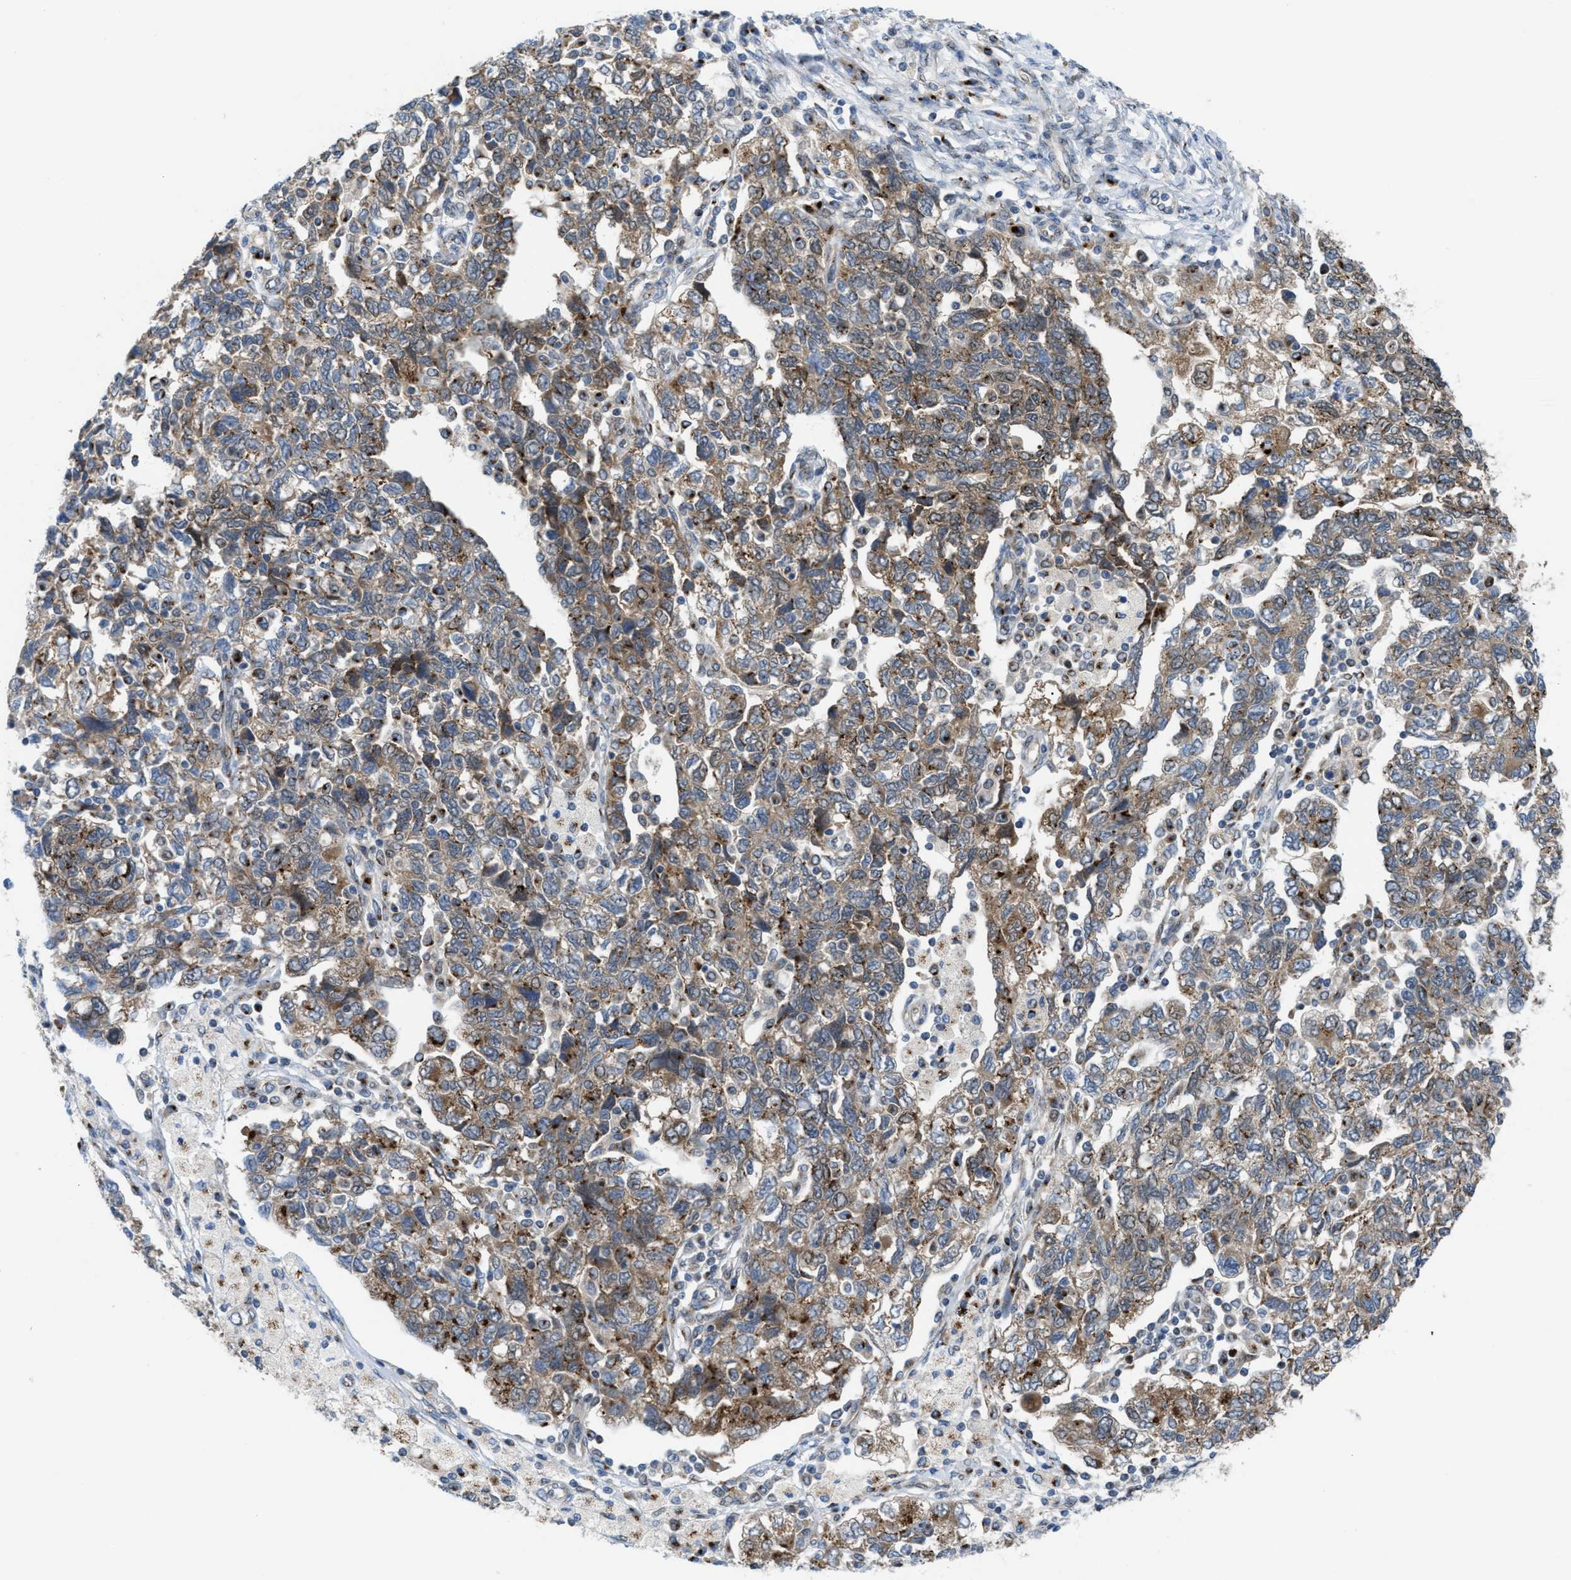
{"staining": {"intensity": "weak", "quantity": ">75%", "location": "cytoplasmic/membranous"}, "tissue": "ovarian cancer", "cell_type": "Tumor cells", "image_type": "cancer", "snomed": [{"axis": "morphology", "description": "Carcinoma, NOS"}, {"axis": "morphology", "description": "Cystadenocarcinoma, serous, NOS"}, {"axis": "topography", "description": "Ovary"}], "caption": "High-magnification brightfield microscopy of ovarian cancer (serous cystadenocarcinoma) stained with DAB (brown) and counterstained with hematoxylin (blue). tumor cells exhibit weak cytoplasmic/membranous positivity is appreciated in about>75% of cells. The staining is performed using DAB (3,3'-diaminobenzidine) brown chromogen to label protein expression. The nuclei are counter-stained blue using hematoxylin.", "gene": "SLC38A10", "patient": {"sex": "female", "age": 69}}